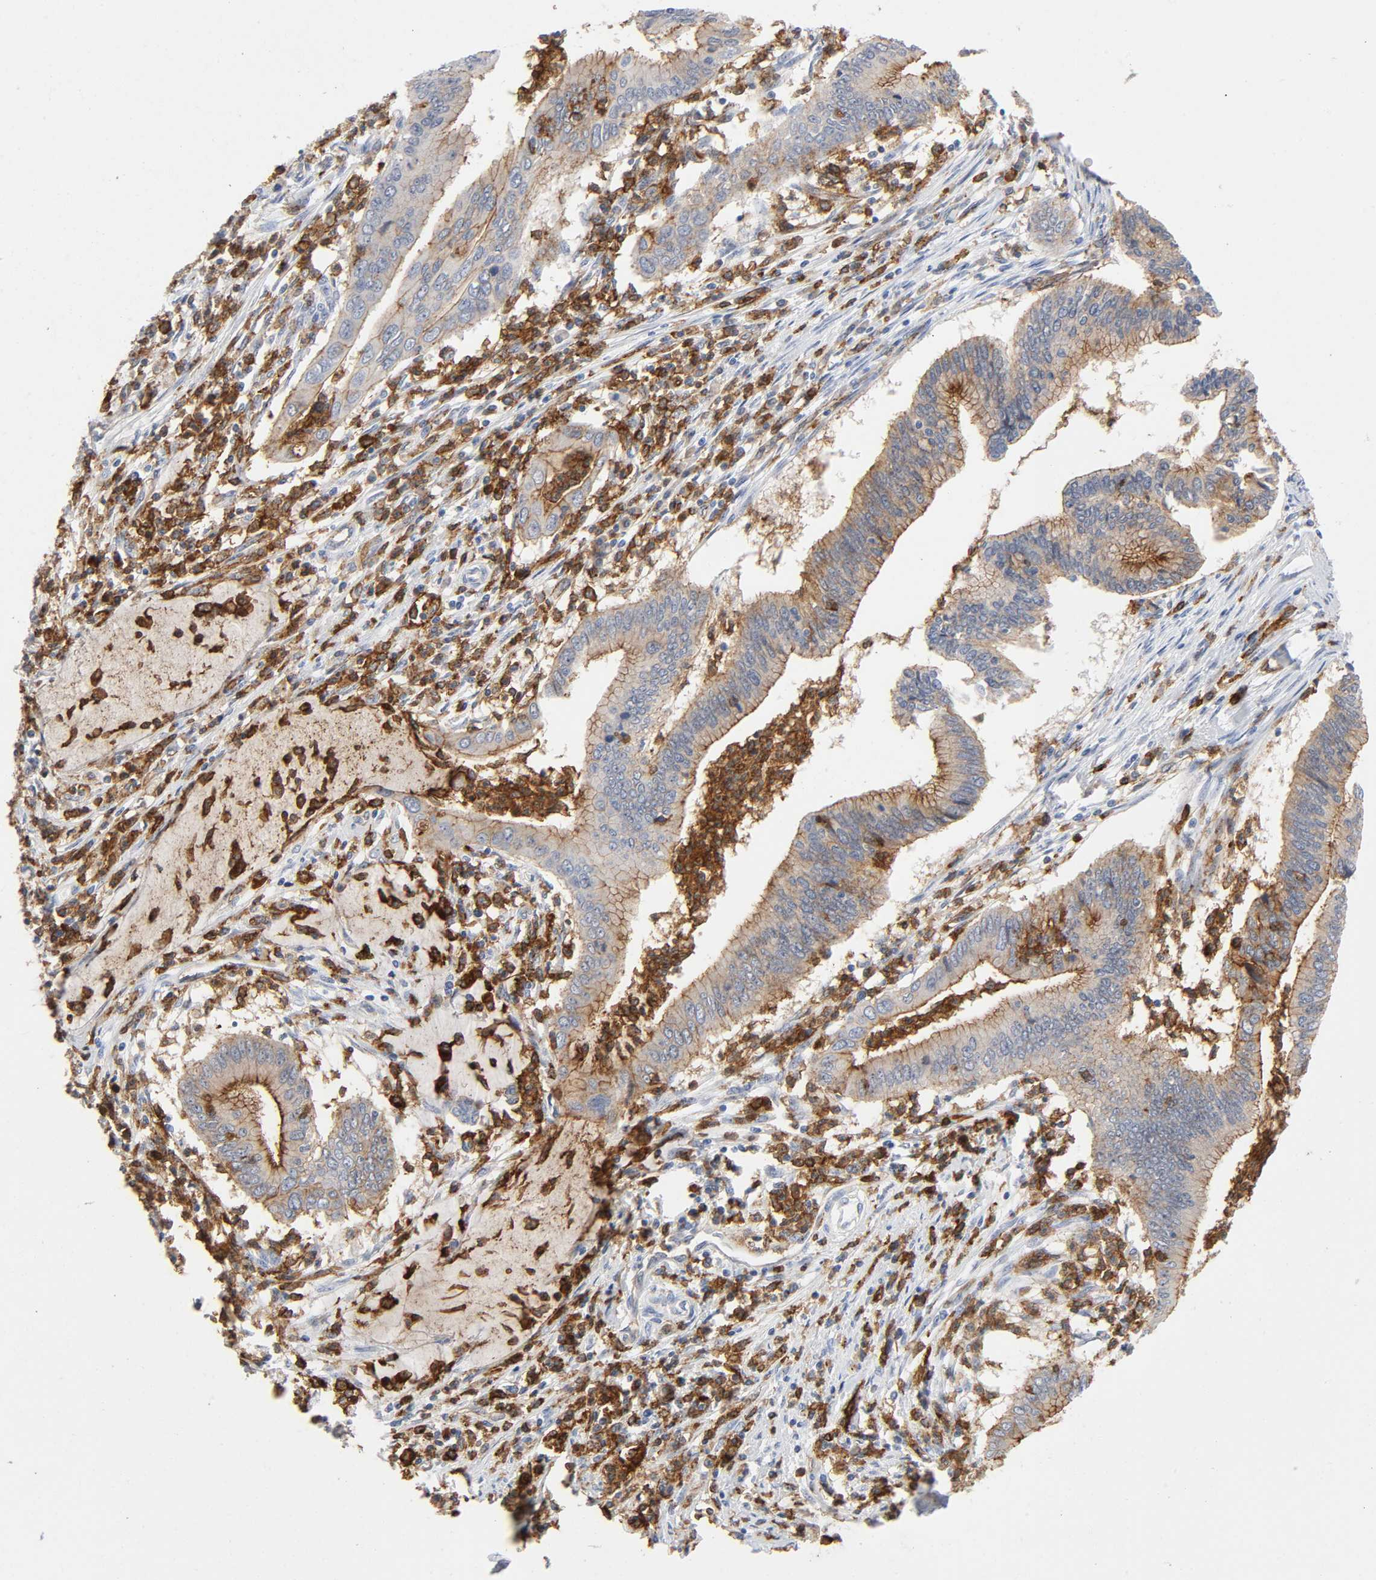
{"staining": {"intensity": "negative", "quantity": "none", "location": "none"}, "tissue": "cervical cancer", "cell_type": "Tumor cells", "image_type": "cancer", "snomed": [{"axis": "morphology", "description": "Adenocarcinoma, NOS"}, {"axis": "topography", "description": "Cervix"}], "caption": "Cervical cancer was stained to show a protein in brown. There is no significant positivity in tumor cells.", "gene": "LYN", "patient": {"sex": "female", "age": 36}}